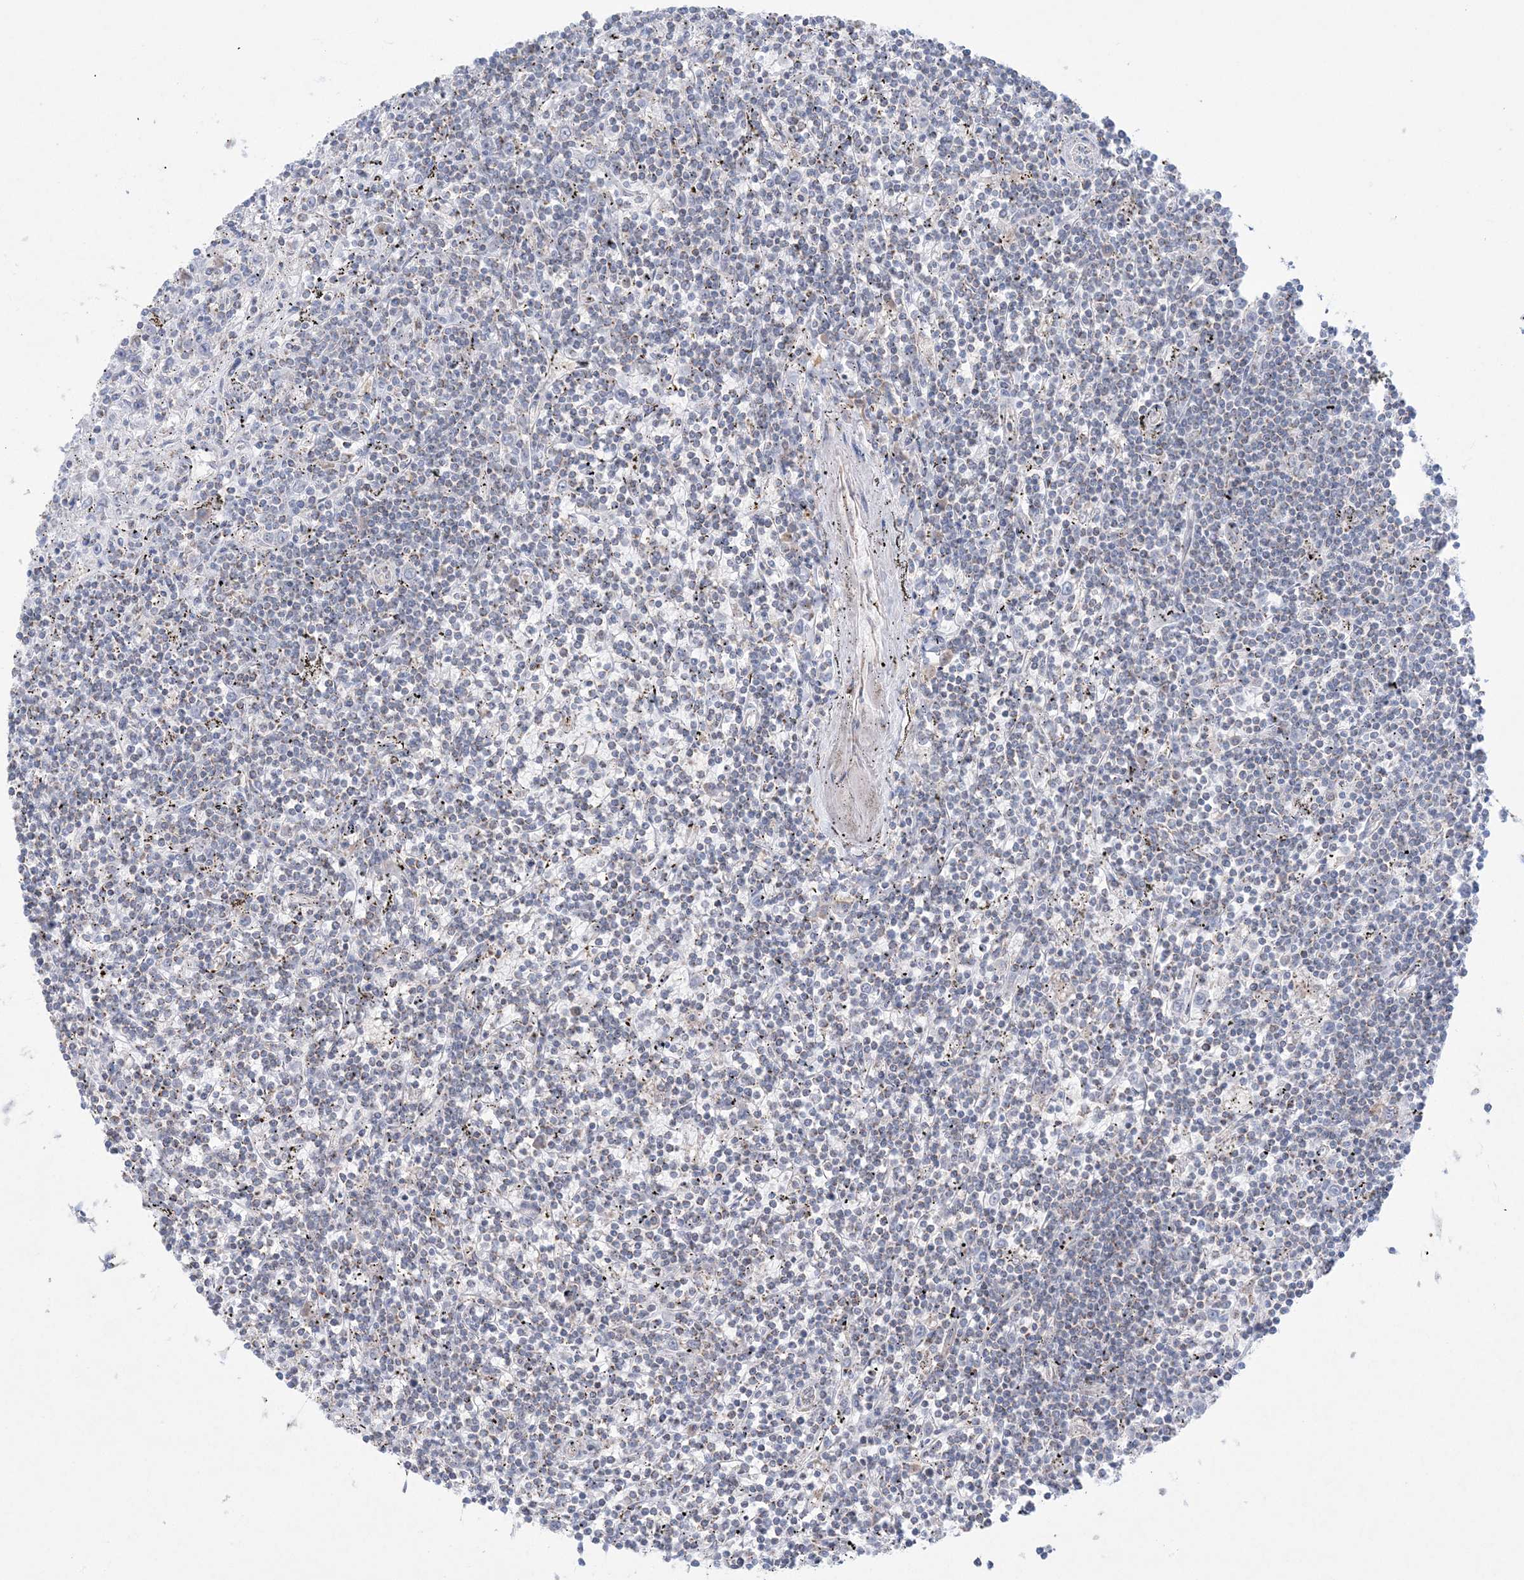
{"staining": {"intensity": "negative", "quantity": "none", "location": "none"}, "tissue": "lymphoma", "cell_type": "Tumor cells", "image_type": "cancer", "snomed": [{"axis": "morphology", "description": "Malignant lymphoma, non-Hodgkin's type, Low grade"}, {"axis": "topography", "description": "Spleen"}], "caption": "Protein analysis of lymphoma demonstrates no significant staining in tumor cells.", "gene": "KCTD6", "patient": {"sex": "male", "age": 76}}